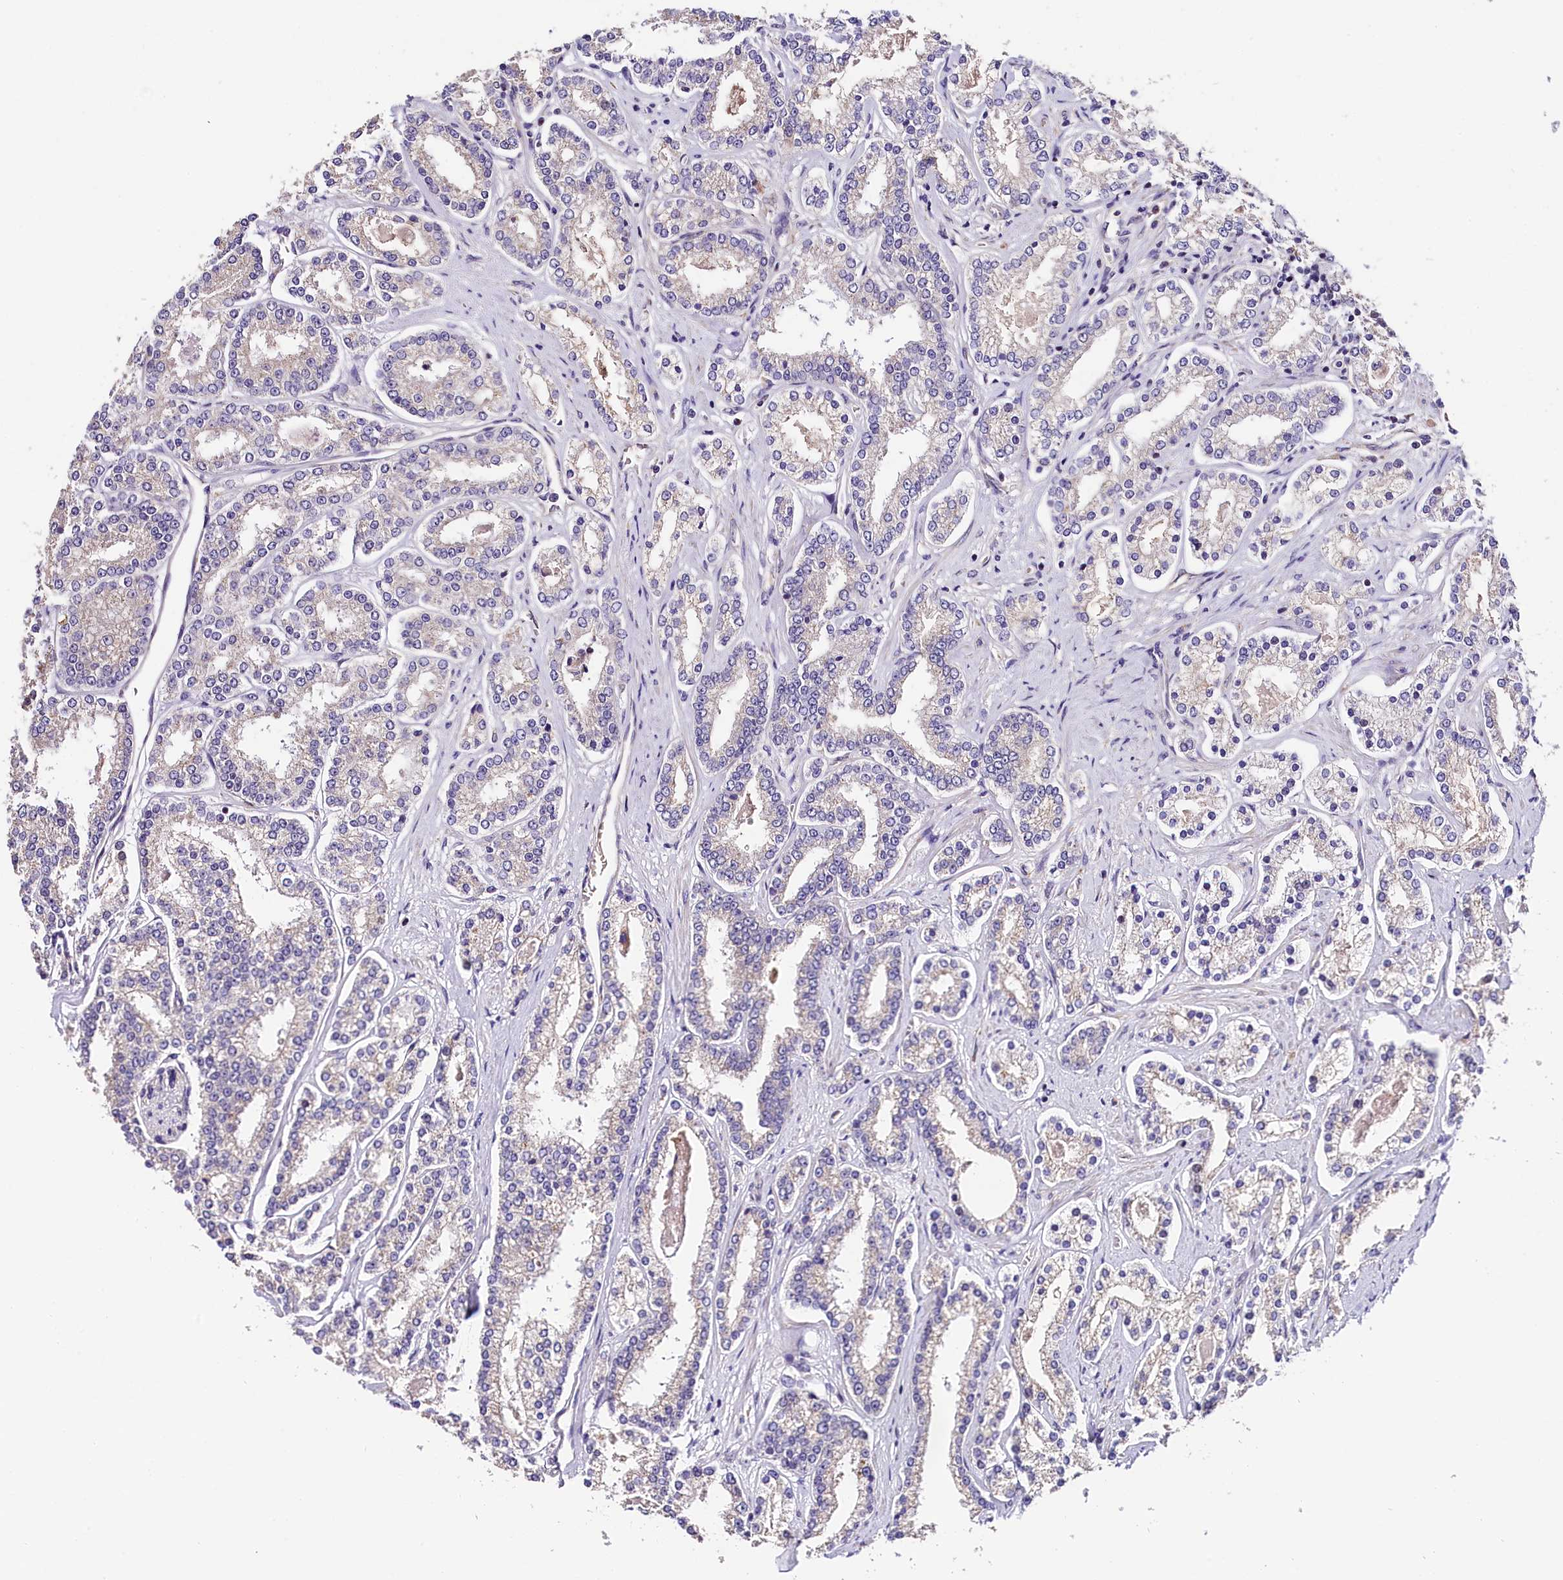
{"staining": {"intensity": "negative", "quantity": "none", "location": "none"}, "tissue": "prostate cancer", "cell_type": "Tumor cells", "image_type": "cancer", "snomed": [{"axis": "morphology", "description": "Normal tissue, NOS"}, {"axis": "morphology", "description": "Adenocarcinoma, High grade"}, {"axis": "topography", "description": "Prostate"}], "caption": "Histopathology image shows no significant protein positivity in tumor cells of prostate cancer.", "gene": "ACAA2", "patient": {"sex": "male", "age": 83}}